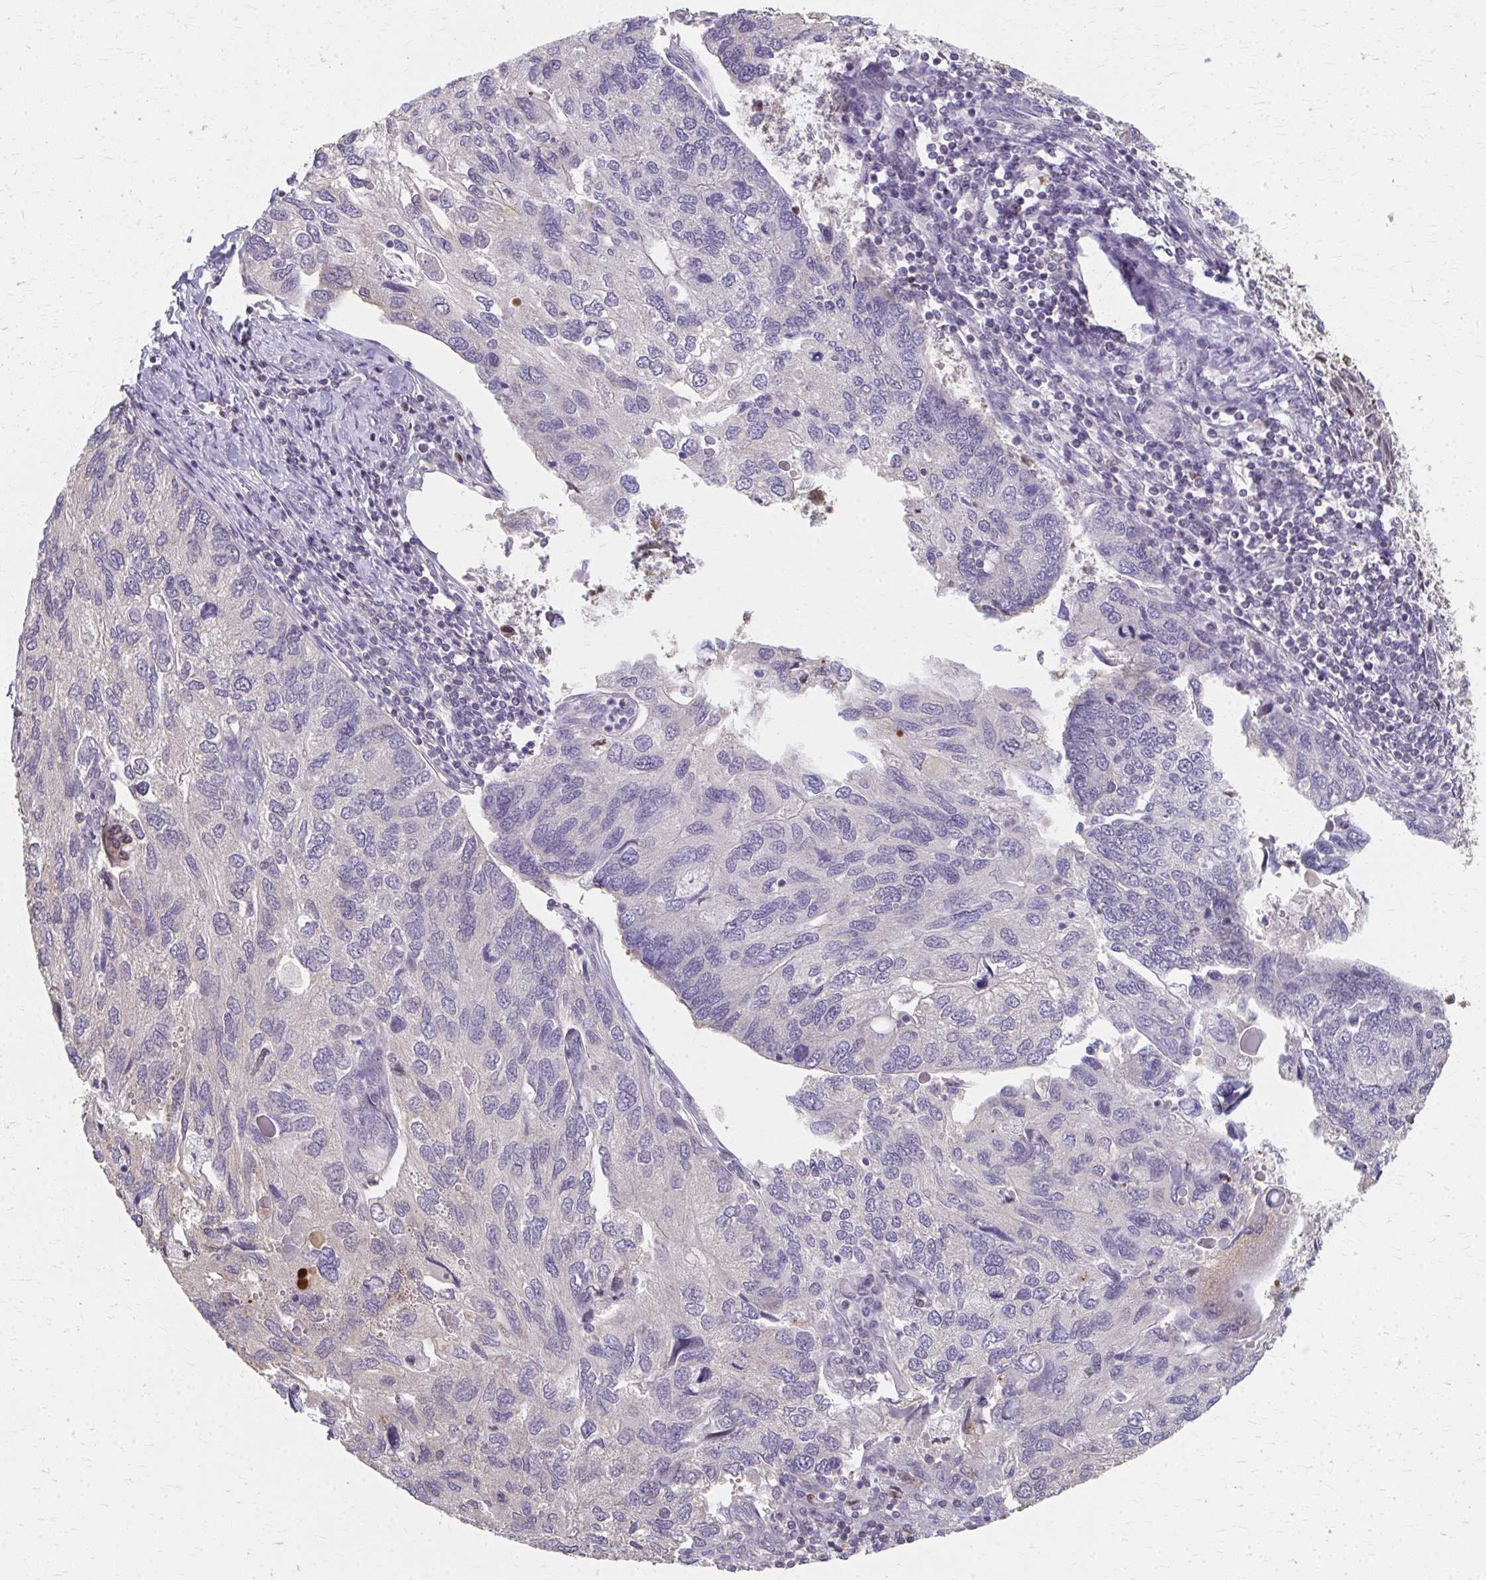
{"staining": {"intensity": "negative", "quantity": "none", "location": "none"}, "tissue": "endometrial cancer", "cell_type": "Tumor cells", "image_type": "cancer", "snomed": [{"axis": "morphology", "description": "Carcinoma, NOS"}, {"axis": "topography", "description": "Uterus"}], "caption": "The IHC photomicrograph has no significant expression in tumor cells of endometrial carcinoma tissue.", "gene": "RABGAP1L", "patient": {"sex": "female", "age": 76}}